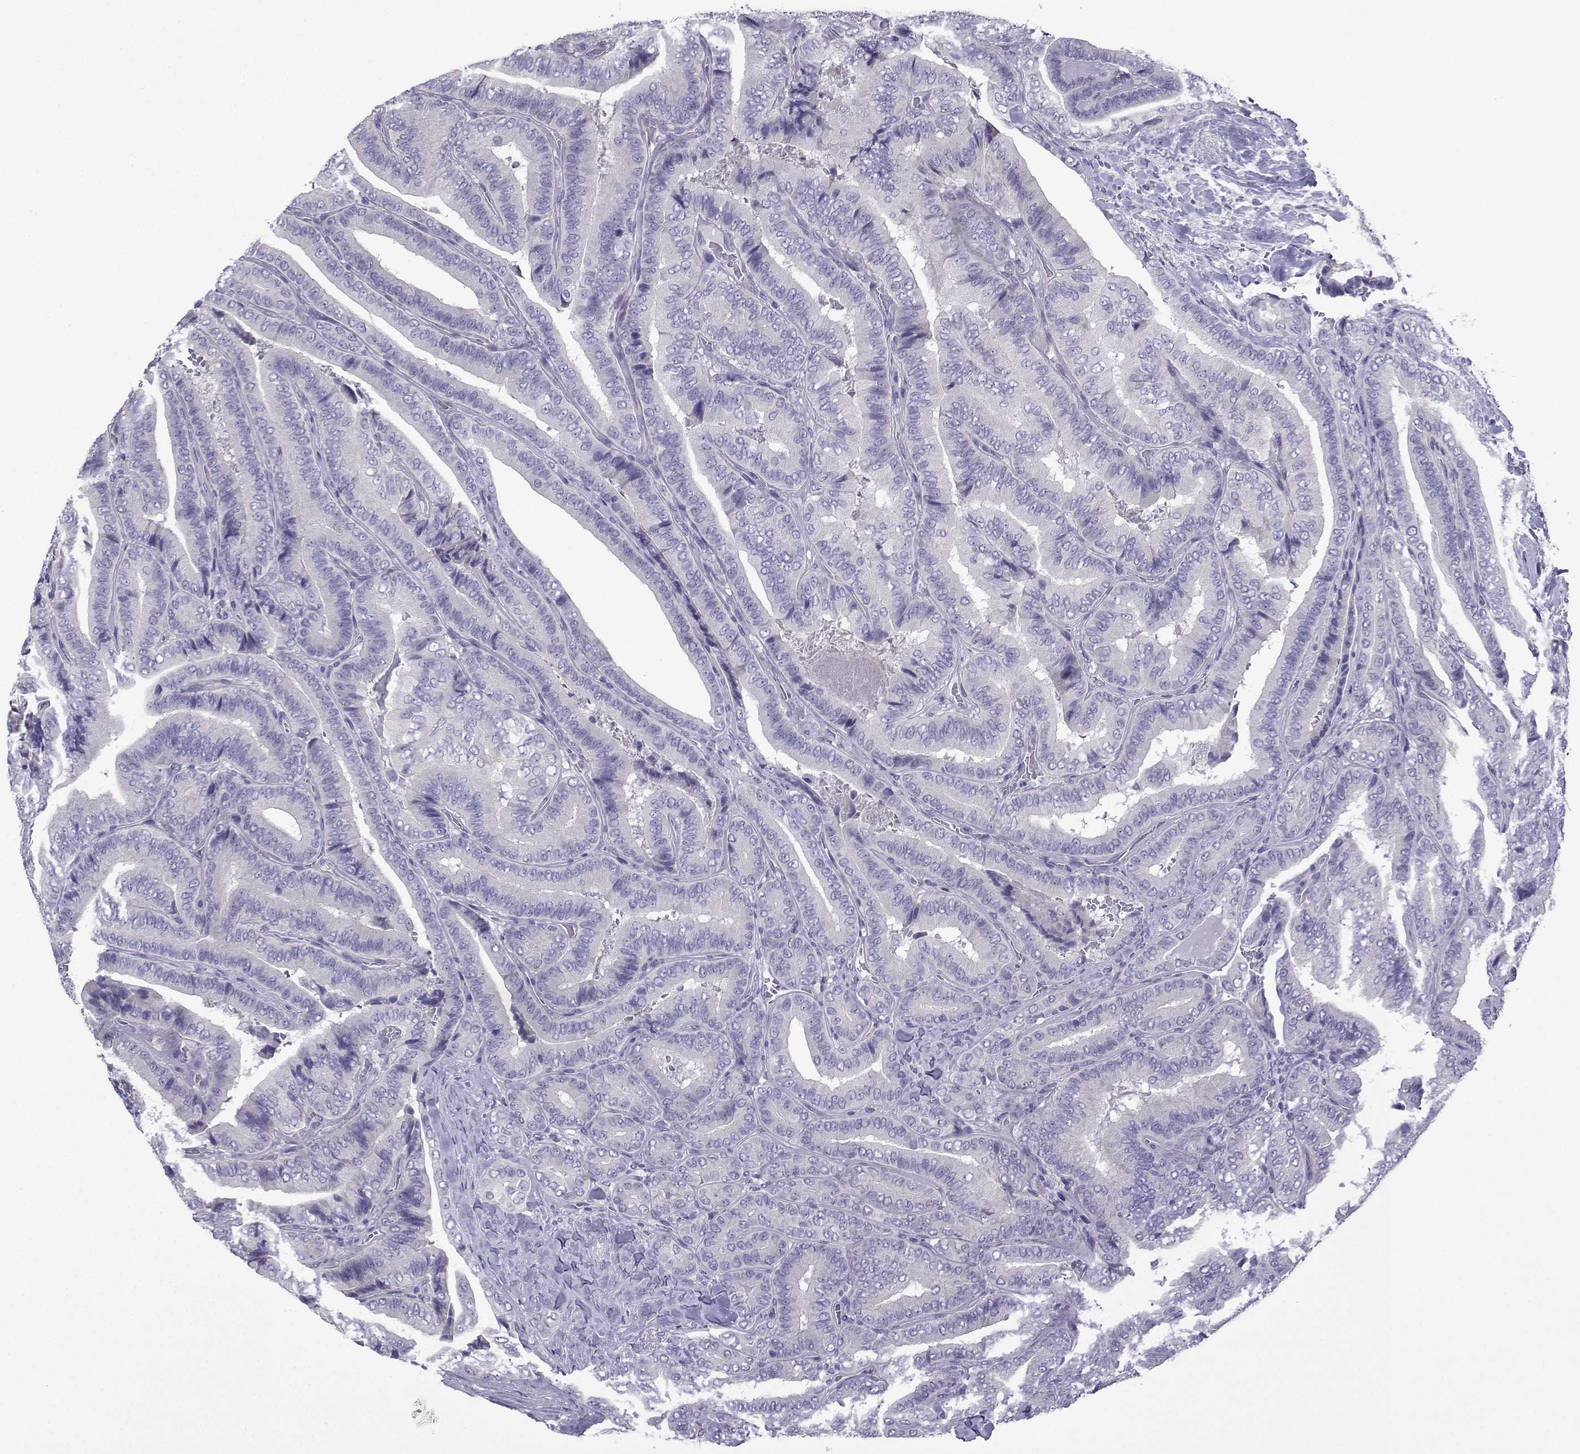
{"staining": {"intensity": "negative", "quantity": "none", "location": "none"}, "tissue": "thyroid cancer", "cell_type": "Tumor cells", "image_type": "cancer", "snomed": [{"axis": "morphology", "description": "Papillary adenocarcinoma, NOS"}, {"axis": "topography", "description": "Thyroid gland"}], "caption": "Immunohistochemistry of papillary adenocarcinoma (thyroid) exhibits no staining in tumor cells.", "gene": "CFAP70", "patient": {"sex": "male", "age": 61}}